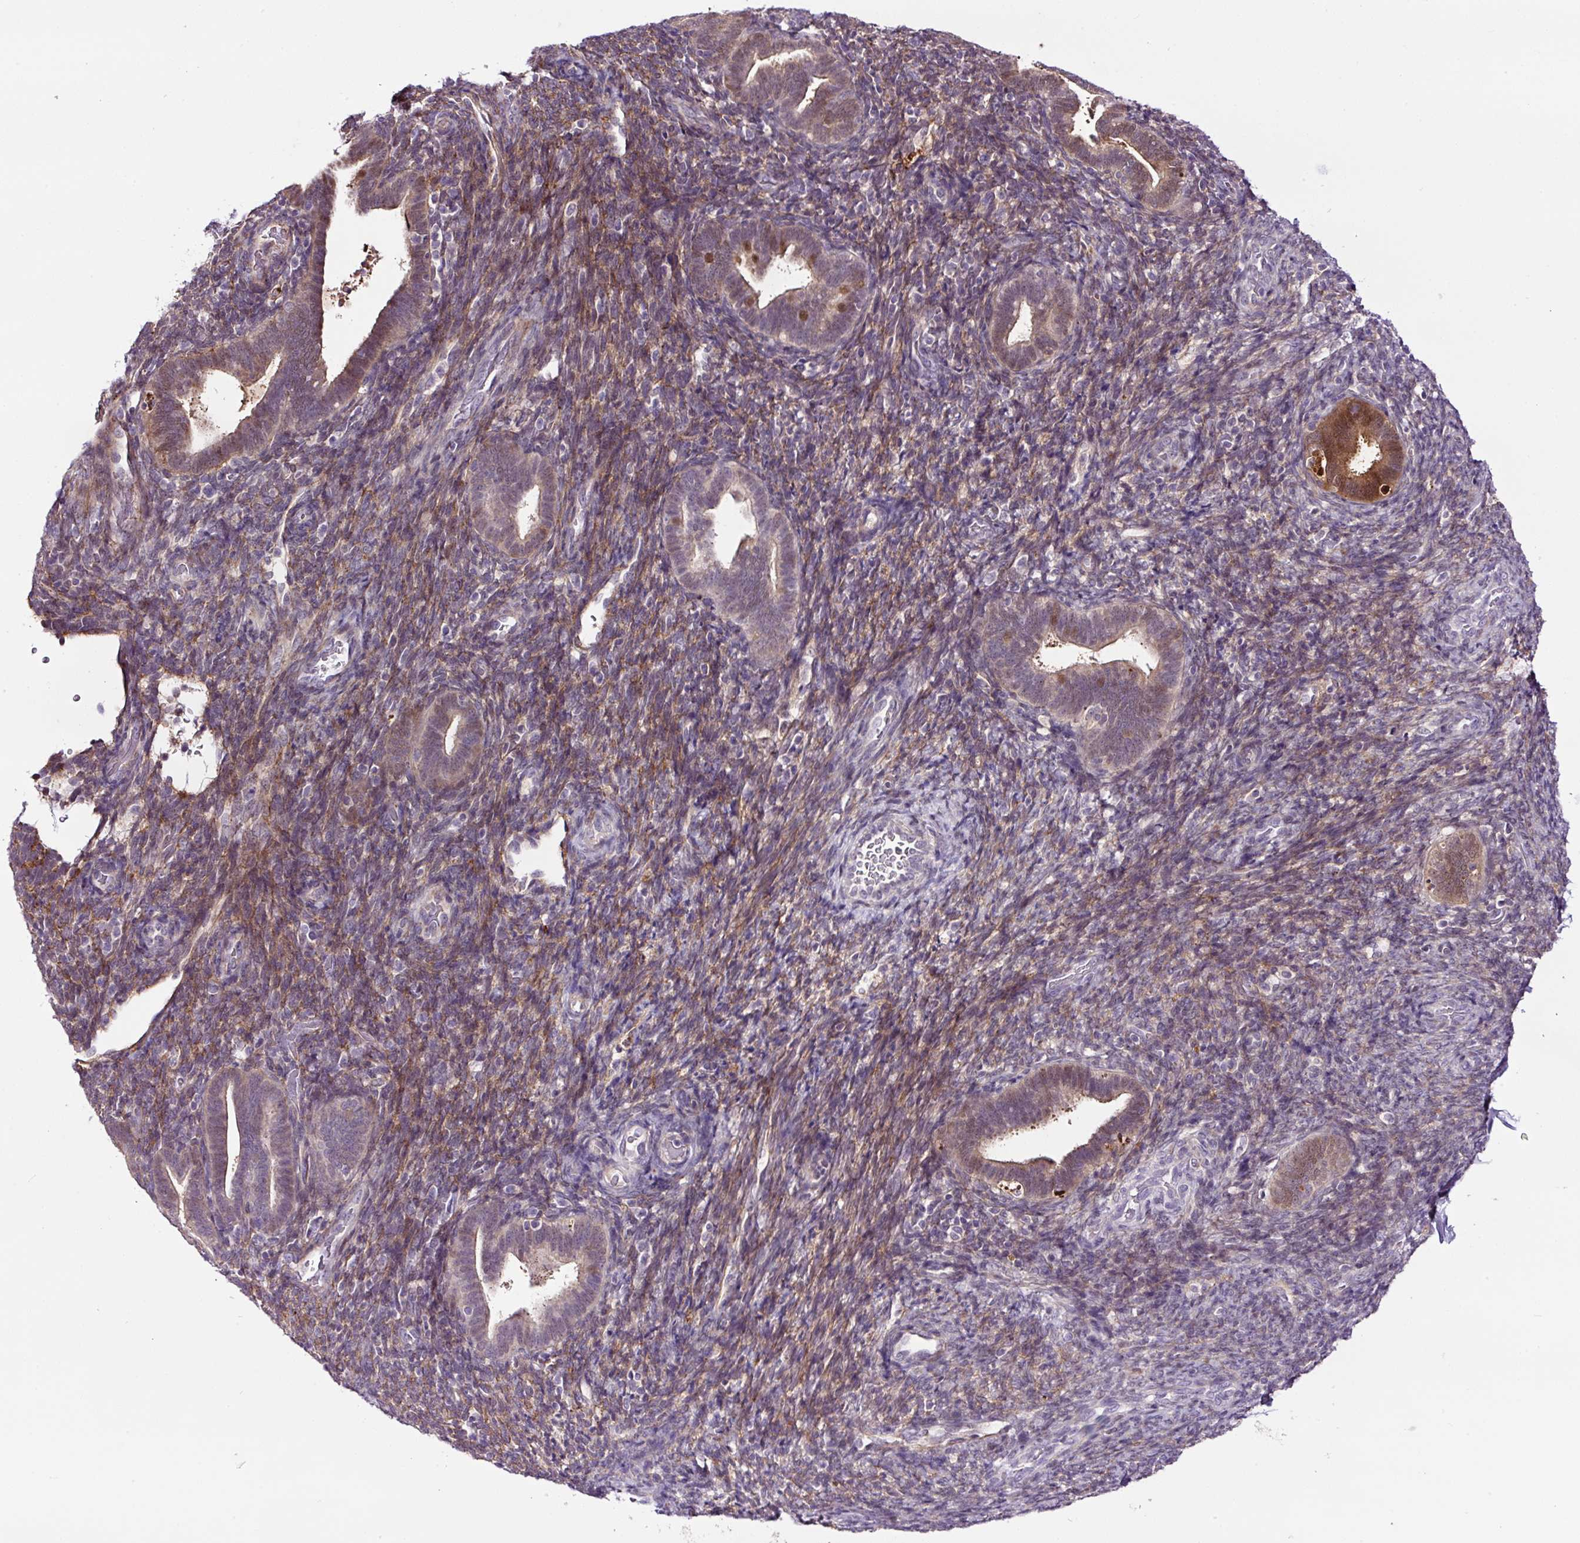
{"staining": {"intensity": "moderate", "quantity": ">75%", "location": "cytoplasmic/membranous"}, "tissue": "endometrium", "cell_type": "Cells in endometrial stroma", "image_type": "normal", "snomed": [{"axis": "morphology", "description": "Normal tissue, NOS"}, {"axis": "topography", "description": "Endometrium"}], "caption": "Endometrium stained with a brown dye exhibits moderate cytoplasmic/membranous positive staining in about >75% of cells in endometrial stroma.", "gene": "TAFA3", "patient": {"sex": "female", "age": 34}}